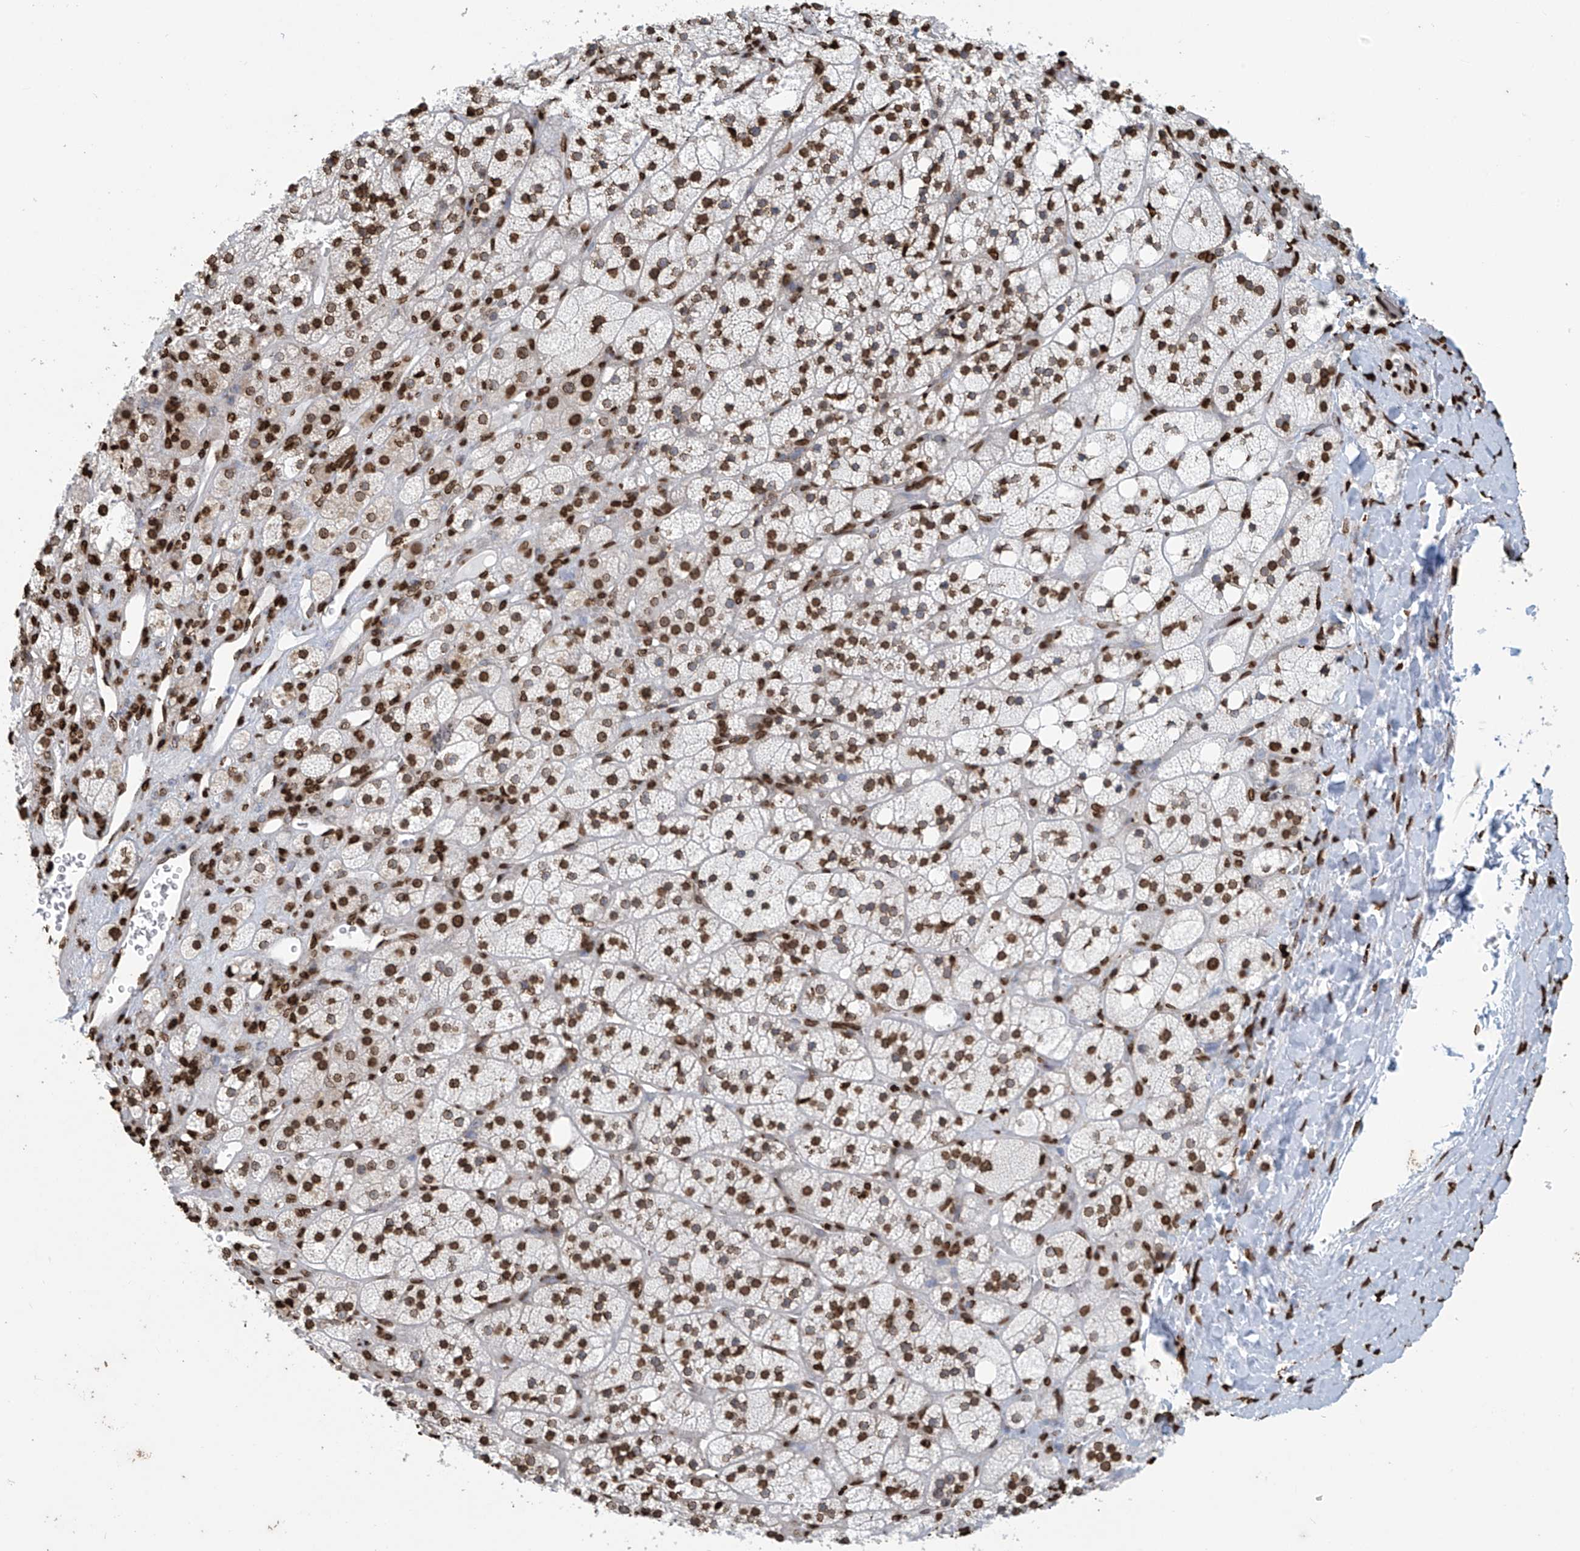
{"staining": {"intensity": "strong", "quantity": ">75%", "location": "nuclear"}, "tissue": "adrenal gland", "cell_type": "Glandular cells", "image_type": "normal", "snomed": [{"axis": "morphology", "description": "Normal tissue, NOS"}, {"axis": "topography", "description": "Adrenal gland"}], "caption": "Glandular cells exhibit high levels of strong nuclear staining in about >75% of cells in unremarkable human adrenal gland. Using DAB (3,3'-diaminobenzidine) (brown) and hematoxylin (blue) stains, captured at high magnification using brightfield microscopy.", "gene": "DPPA2", "patient": {"sex": "male", "age": 61}}